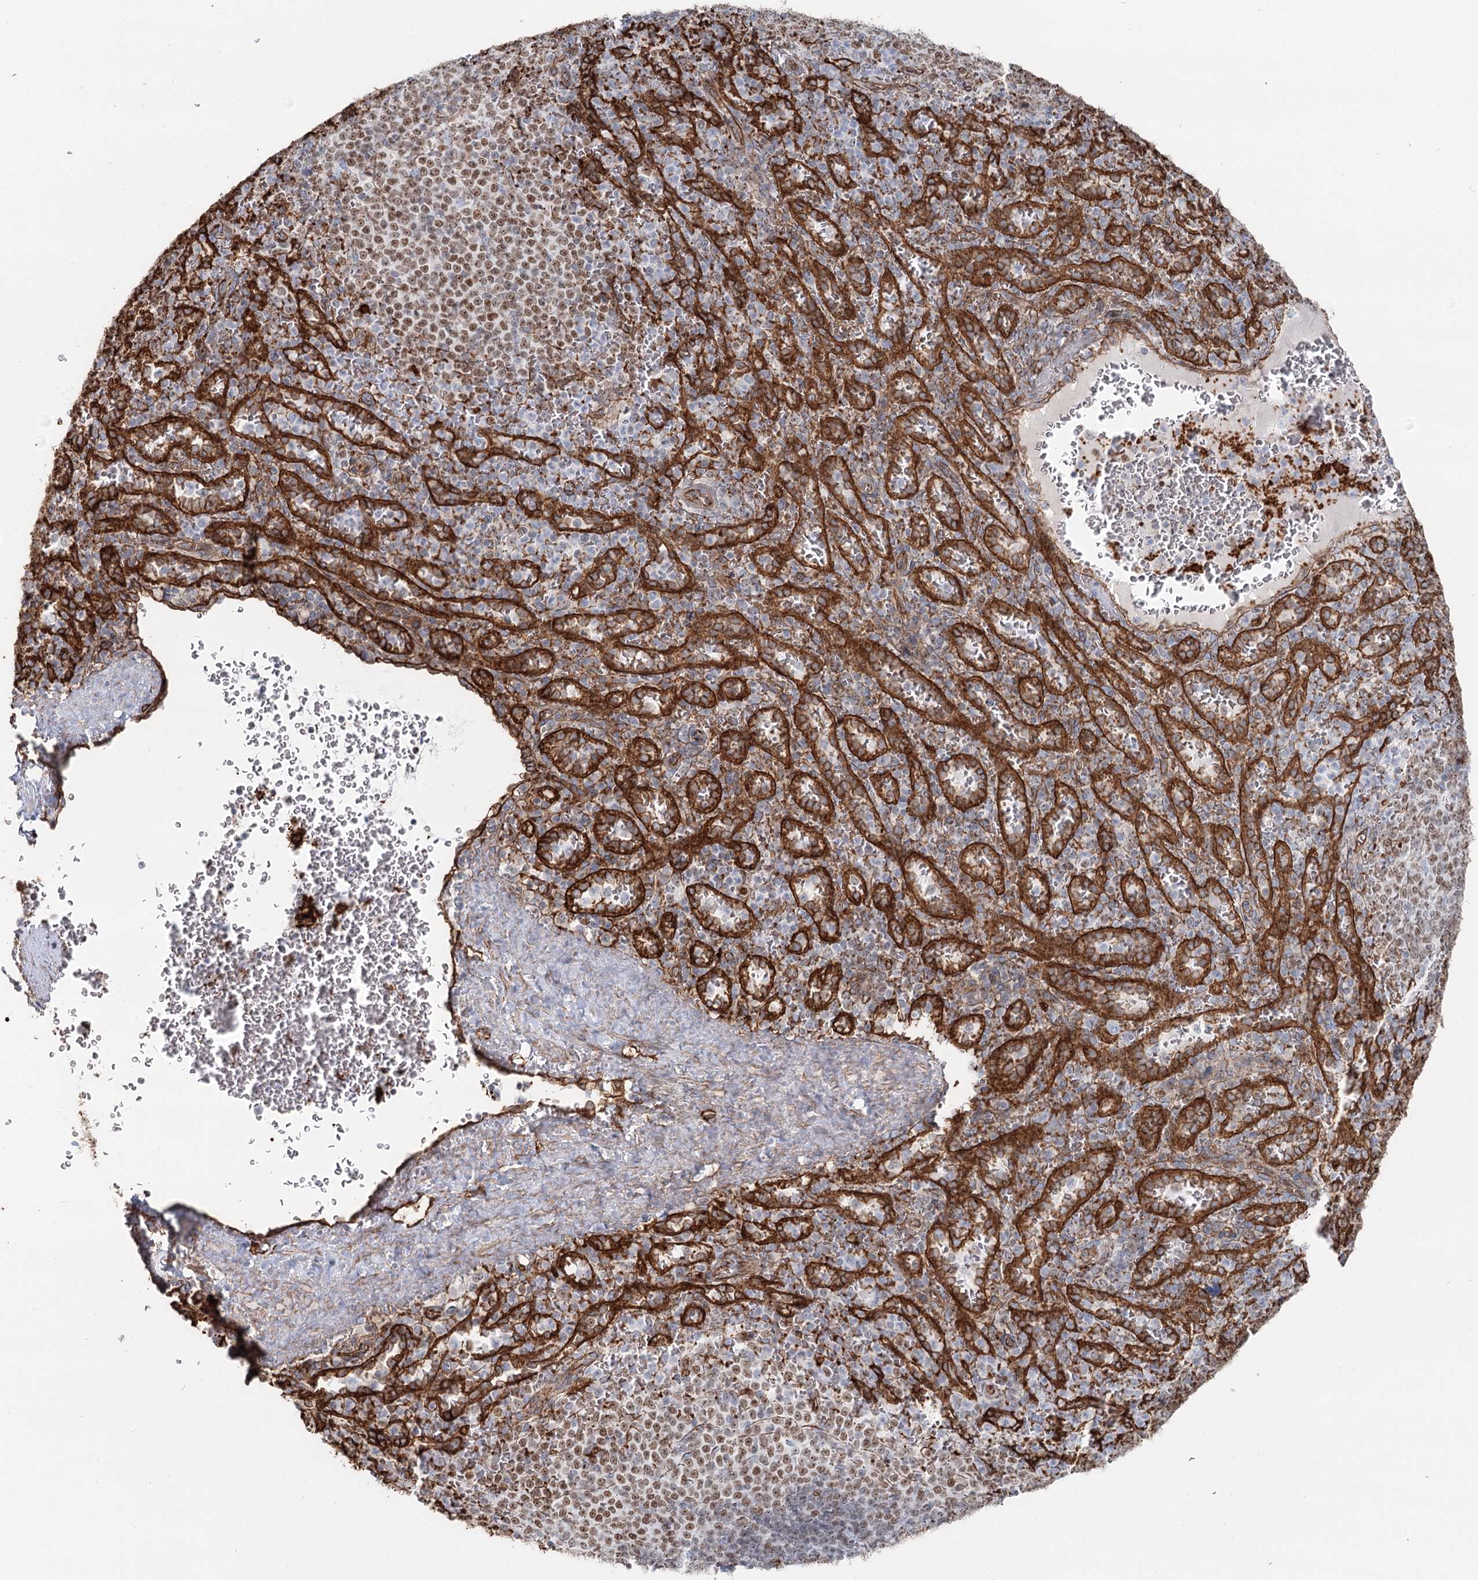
{"staining": {"intensity": "moderate", "quantity": "<25%", "location": "cytoplasmic/membranous"}, "tissue": "spleen", "cell_type": "Cells in red pulp", "image_type": "normal", "snomed": [{"axis": "morphology", "description": "Normal tissue, NOS"}, {"axis": "topography", "description": "Spleen"}], "caption": "Immunohistochemistry image of benign spleen stained for a protein (brown), which reveals low levels of moderate cytoplasmic/membranous expression in about <25% of cells in red pulp.", "gene": "ZFYVE28", "patient": {"sex": "female", "age": 21}}